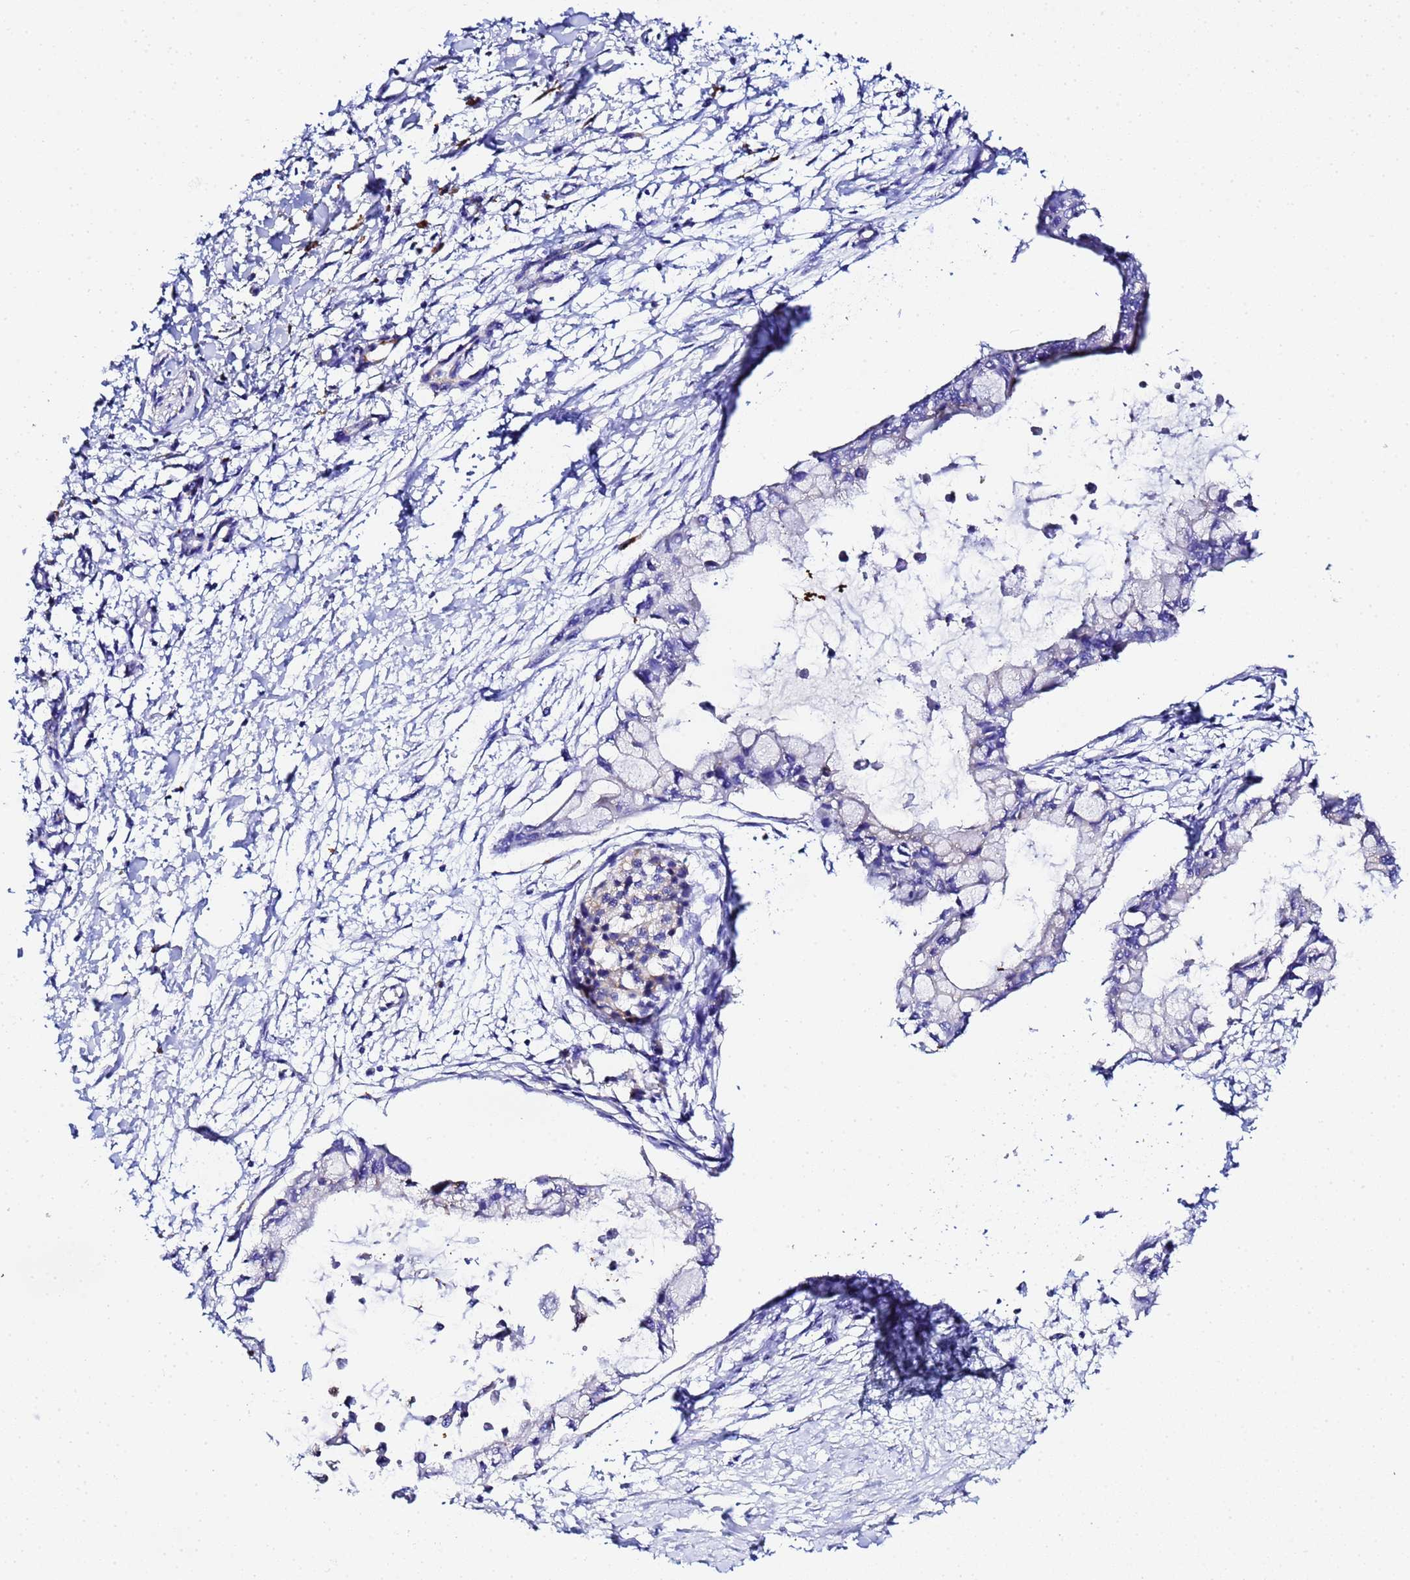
{"staining": {"intensity": "weak", "quantity": "<25%", "location": "cytoplasmic/membranous"}, "tissue": "pancreatic cancer", "cell_type": "Tumor cells", "image_type": "cancer", "snomed": [{"axis": "morphology", "description": "Adenocarcinoma, NOS"}, {"axis": "topography", "description": "Pancreas"}], "caption": "This histopathology image is of pancreatic adenocarcinoma stained with immunohistochemistry to label a protein in brown with the nuclei are counter-stained blue. There is no positivity in tumor cells. (IHC, brightfield microscopy, high magnification).", "gene": "VTI1B", "patient": {"sex": "male", "age": 48}}